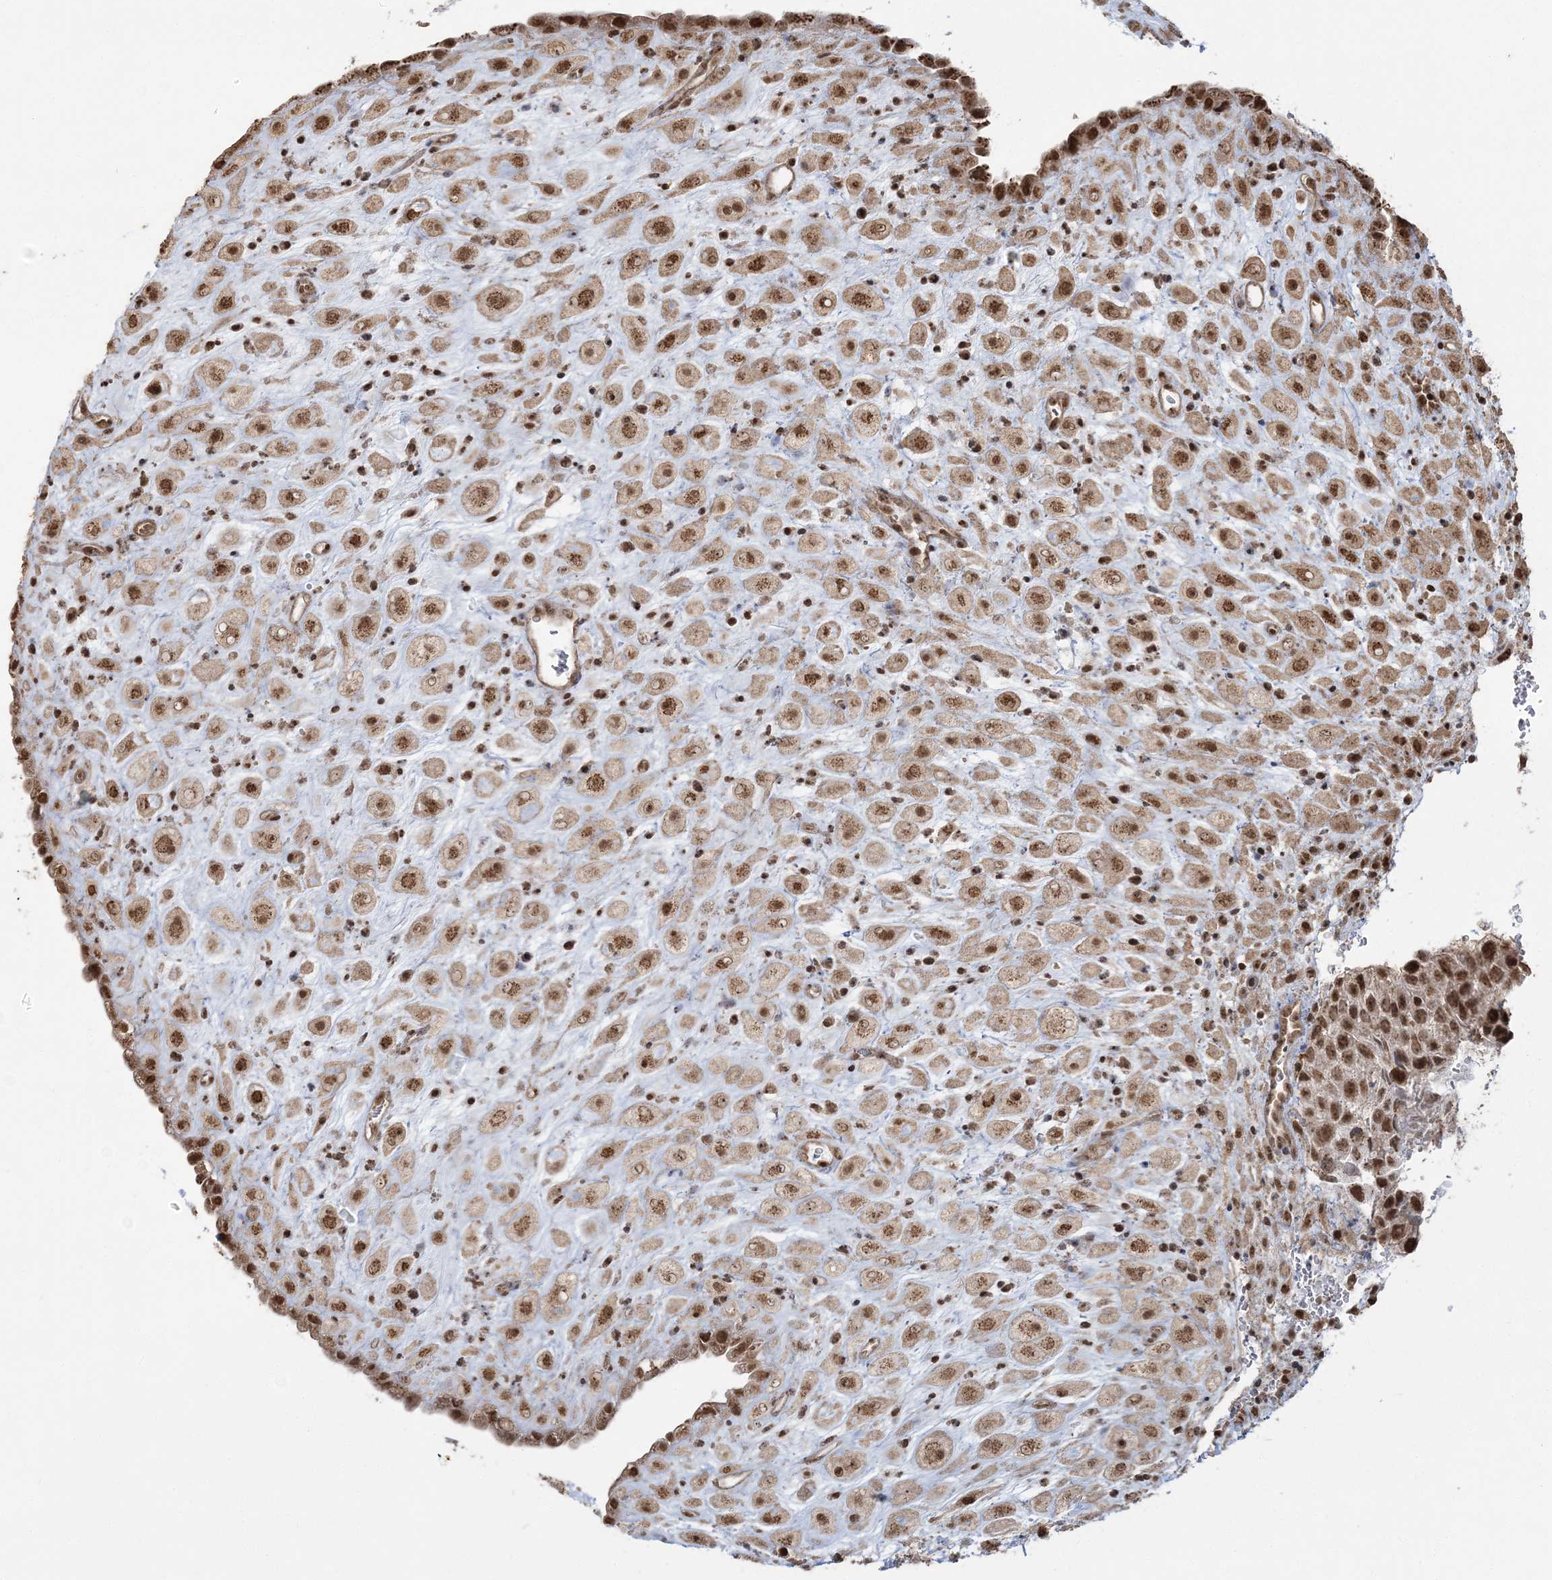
{"staining": {"intensity": "moderate", "quantity": ">75%", "location": "cytoplasmic/membranous,nuclear"}, "tissue": "placenta", "cell_type": "Decidual cells", "image_type": "normal", "snomed": [{"axis": "morphology", "description": "Normal tissue, NOS"}, {"axis": "topography", "description": "Placenta"}], "caption": "Decidual cells show medium levels of moderate cytoplasmic/membranous,nuclear expression in approximately >75% of cells in normal placenta.", "gene": "ZNF839", "patient": {"sex": "female", "age": 35}}